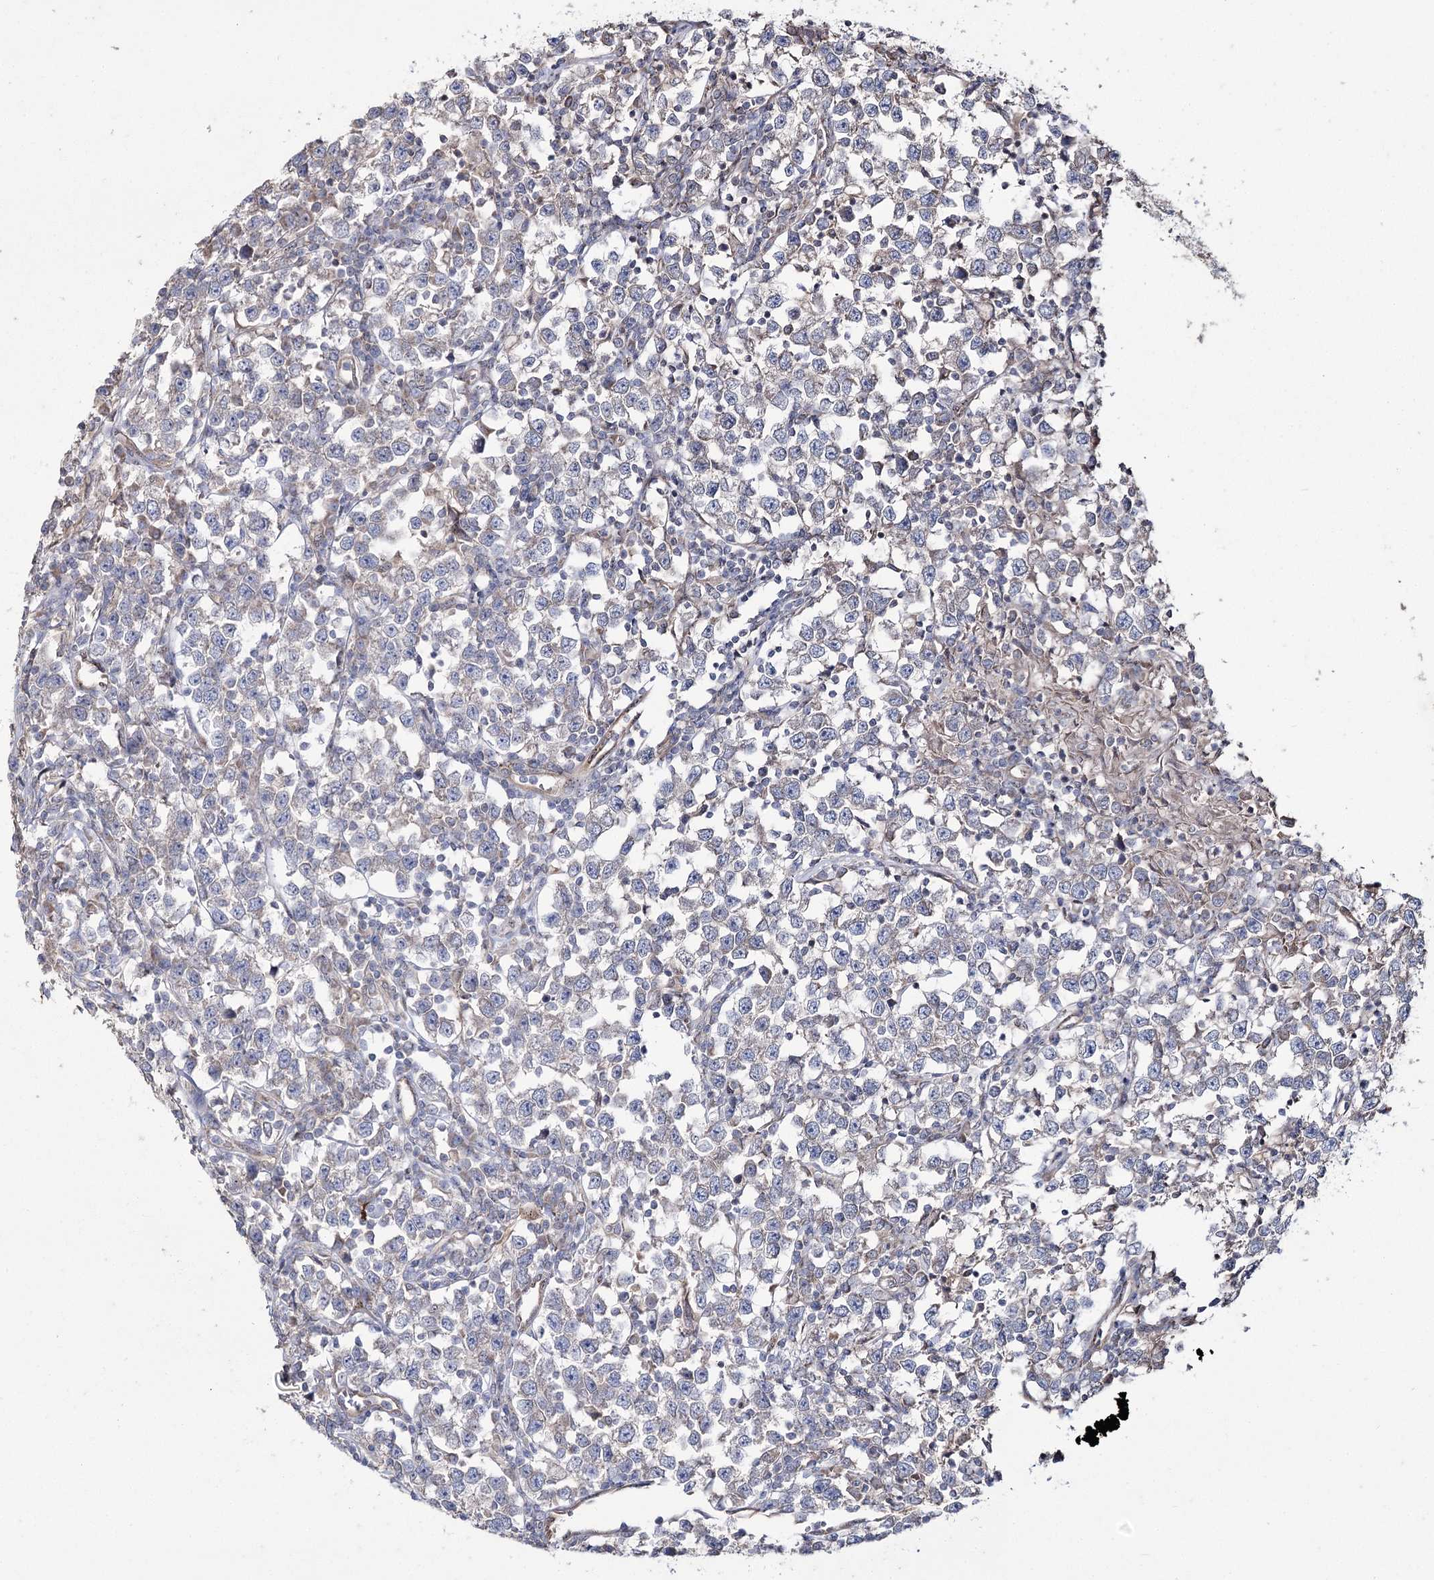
{"staining": {"intensity": "negative", "quantity": "none", "location": "none"}, "tissue": "testis cancer", "cell_type": "Tumor cells", "image_type": "cancer", "snomed": [{"axis": "morphology", "description": "Normal tissue, NOS"}, {"axis": "morphology", "description": "Seminoma, NOS"}, {"axis": "topography", "description": "Testis"}], "caption": "Testis cancer (seminoma) was stained to show a protein in brown. There is no significant staining in tumor cells.", "gene": "SH3TC1", "patient": {"sex": "male", "age": 43}}